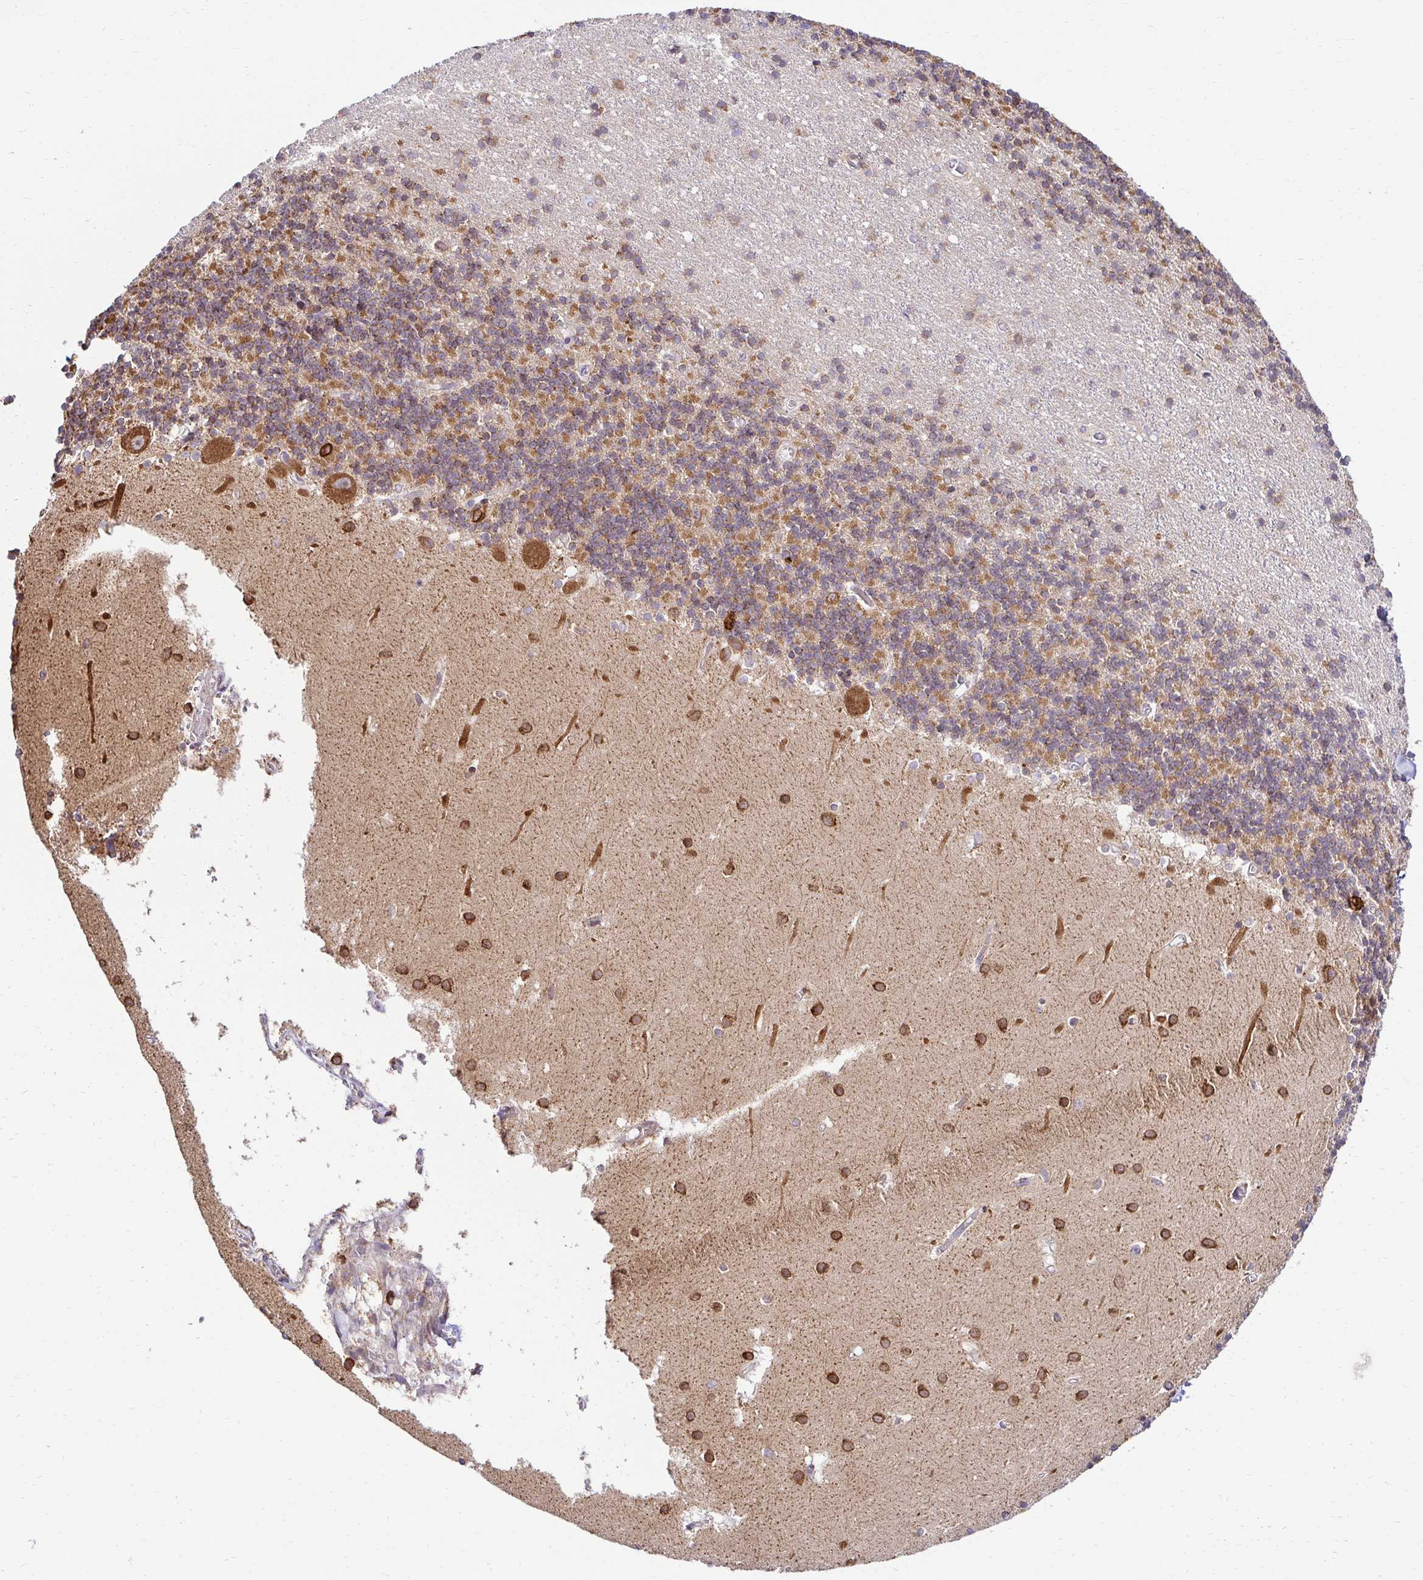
{"staining": {"intensity": "moderate", "quantity": ">75%", "location": "cytoplasmic/membranous"}, "tissue": "cerebellum", "cell_type": "Cells in granular layer", "image_type": "normal", "snomed": [{"axis": "morphology", "description": "Normal tissue, NOS"}, {"axis": "topography", "description": "Cerebellum"}], "caption": "A histopathology image showing moderate cytoplasmic/membranous expression in approximately >75% of cells in granular layer in unremarkable cerebellum, as visualized by brown immunohistochemical staining.", "gene": "HPS1", "patient": {"sex": "male", "age": 54}}